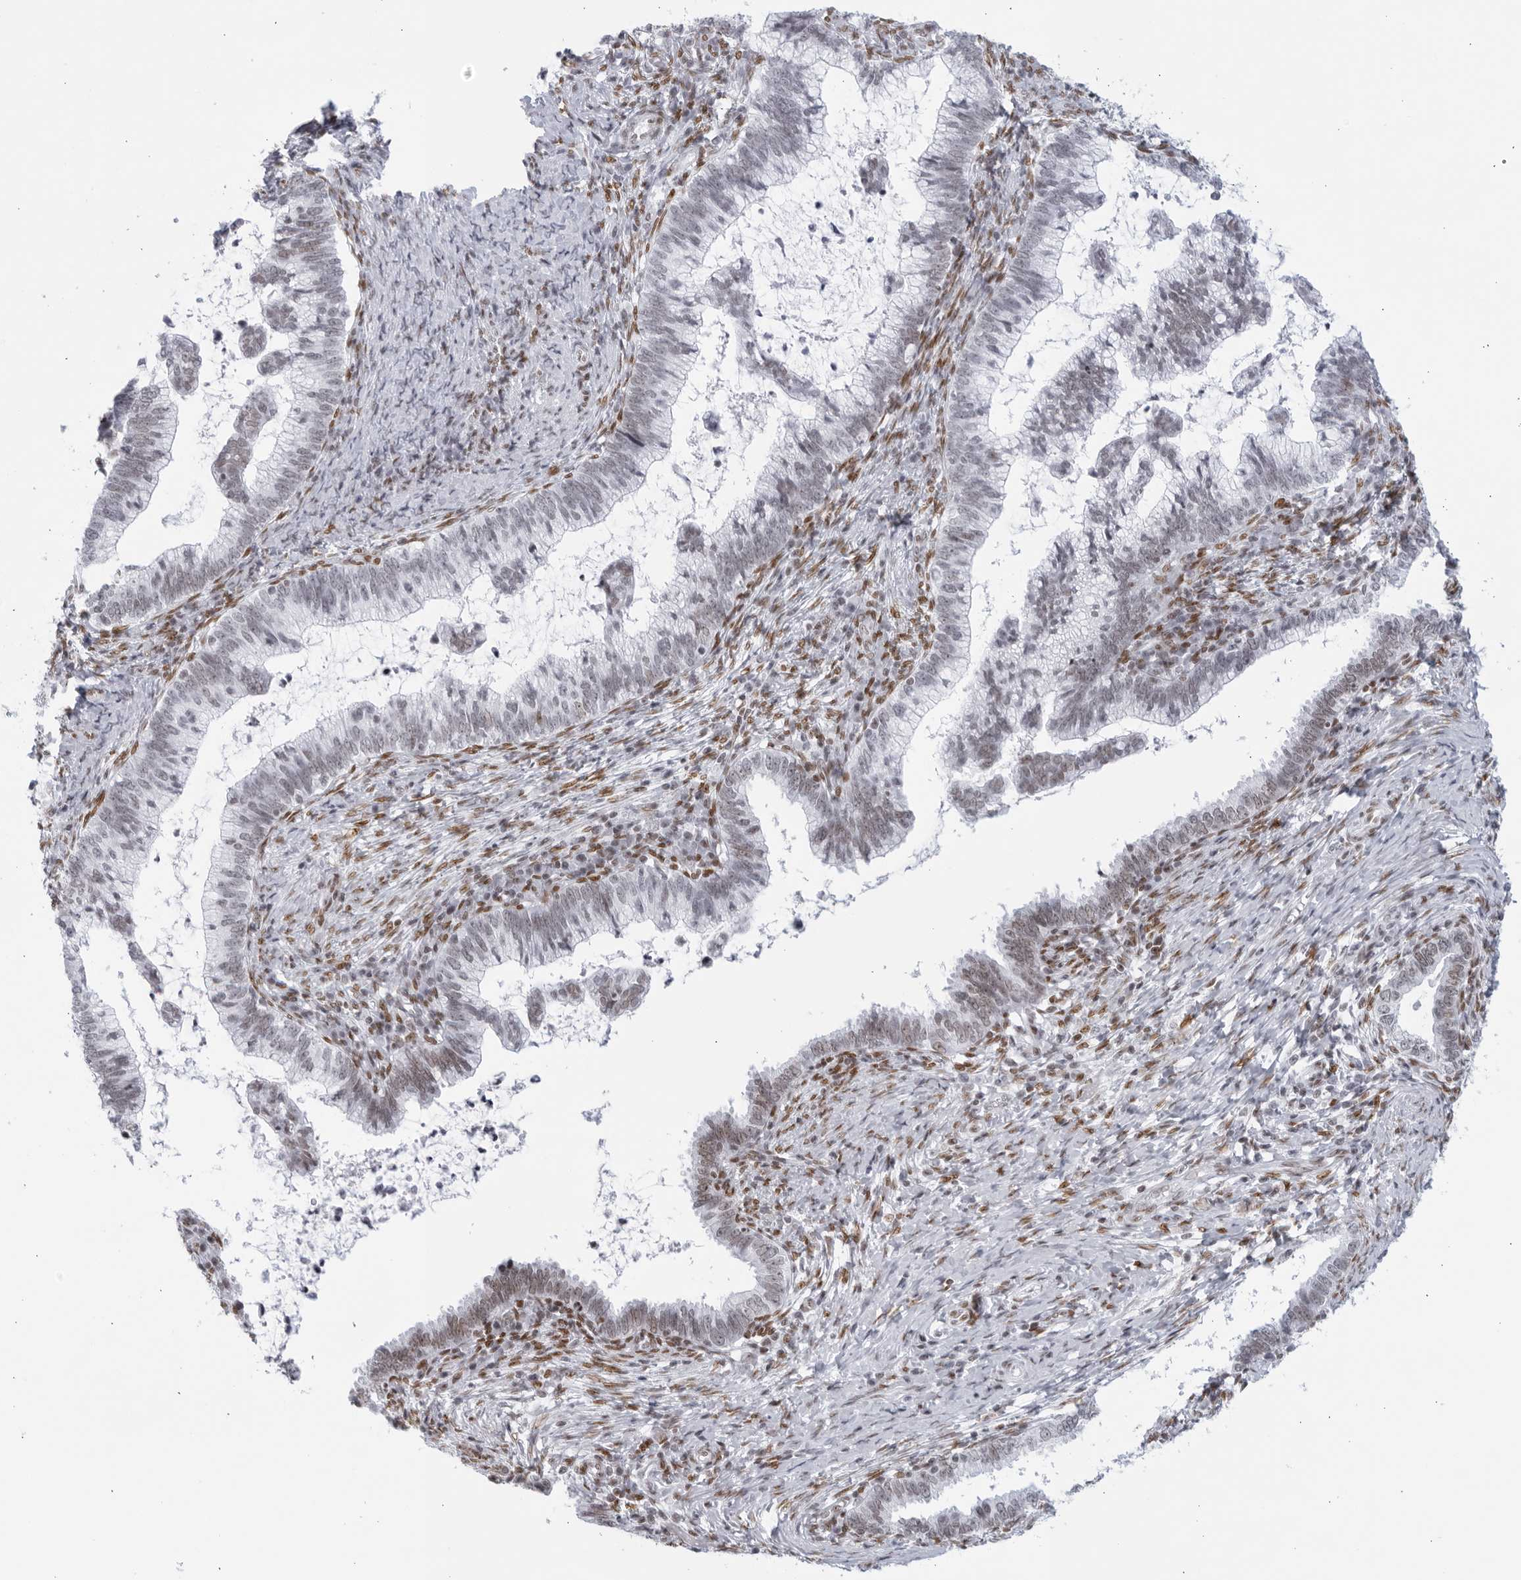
{"staining": {"intensity": "weak", "quantity": "25%-75%", "location": "nuclear"}, "tissue": "cervical cancer", "cell_type": "Tumor cells", "image_type": "cancer", "snomed": [{"axis": "morphology", "description": "Adenocarcinoma, NOS"}, {"axis": "topography", "description": "Cervix"}], "caption": "Cervical cancer stained with a protein marker shows weak staining in tumor cells.", "gene": "HP1BP3", "patient": {"sex": "female", "age": 36}}